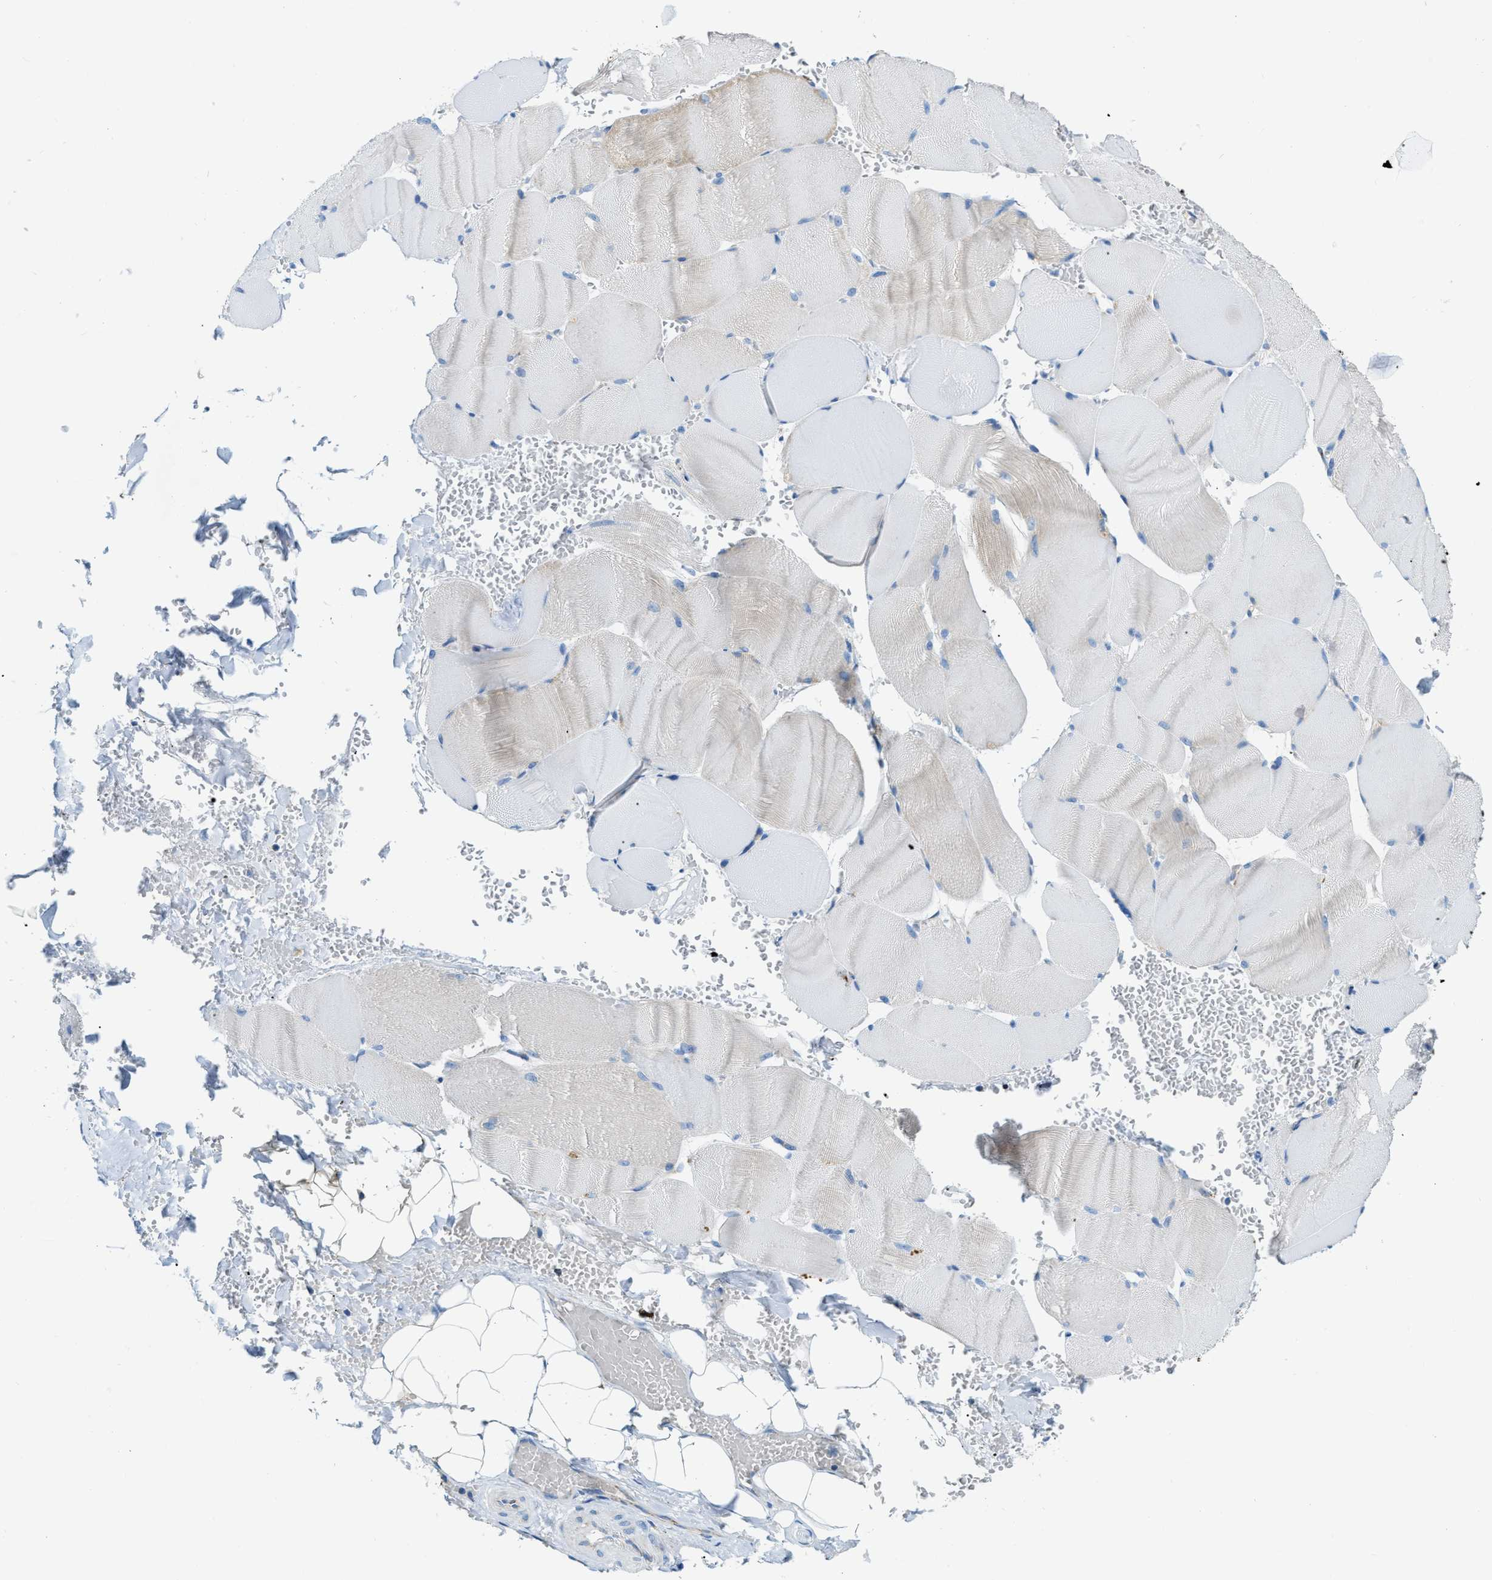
{"staining": {"intensity": "negative", "quantity": "none", "location": "none"}, "tissue": "skeletal muscle", "cell_type": "Myocytes", "image_type": "normal", "snomed": [{"axis": "morphology", "description": "Normal tissue, NOS"}, {"axis": "topography", "description": "Skin"}, {"axis": "topography", "description": "Skeletal muscle"}], "caption": "This is a image of immunohistochemistry staining of unremarkable skeletal muscle, which shows no positivity in myocytes.", "gene": "JADE1", "patient": {"sex": "male", "age": 83}}